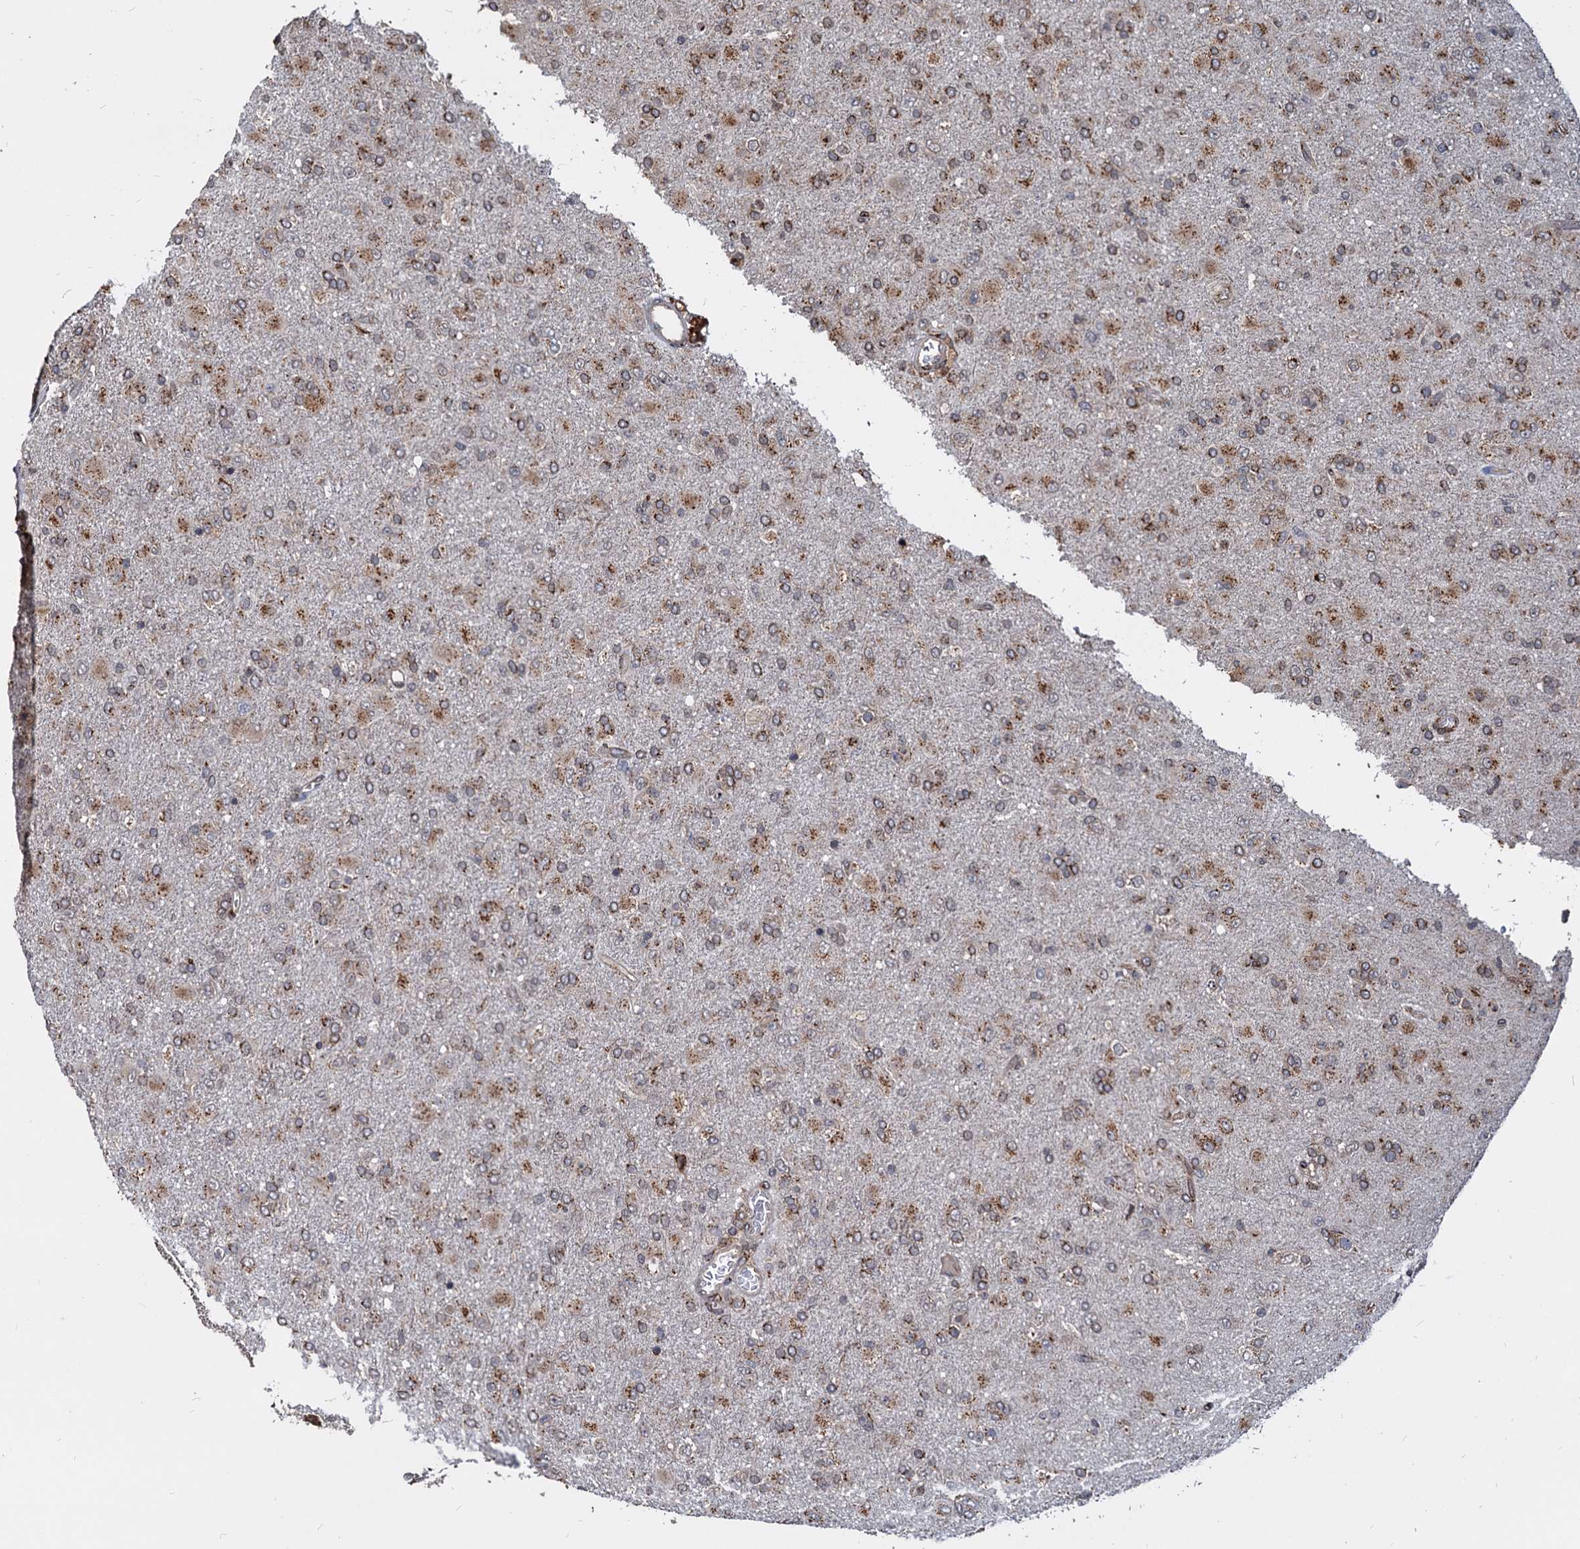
{"staining": {"intensity": "moderate", "quantity": ">75%", "location": "cytoplasmic/membranous"}, "tissue": "glioma", "cell_type": "Tumor cells", "image_type": "cancer", "snomed": [{"axis": "morphology", "description": "Glioma, malignant, Low grade"}, {"axis": "topography", "description": "Brain"}], "caption": "Glioma stained with immunohistochemistry exhibits moderate cytoplasmic/membranous positivity in approximately >75% of tumor cells.", "gene": "SAAL1", "patient": {"sex": "male", "age": 65}}